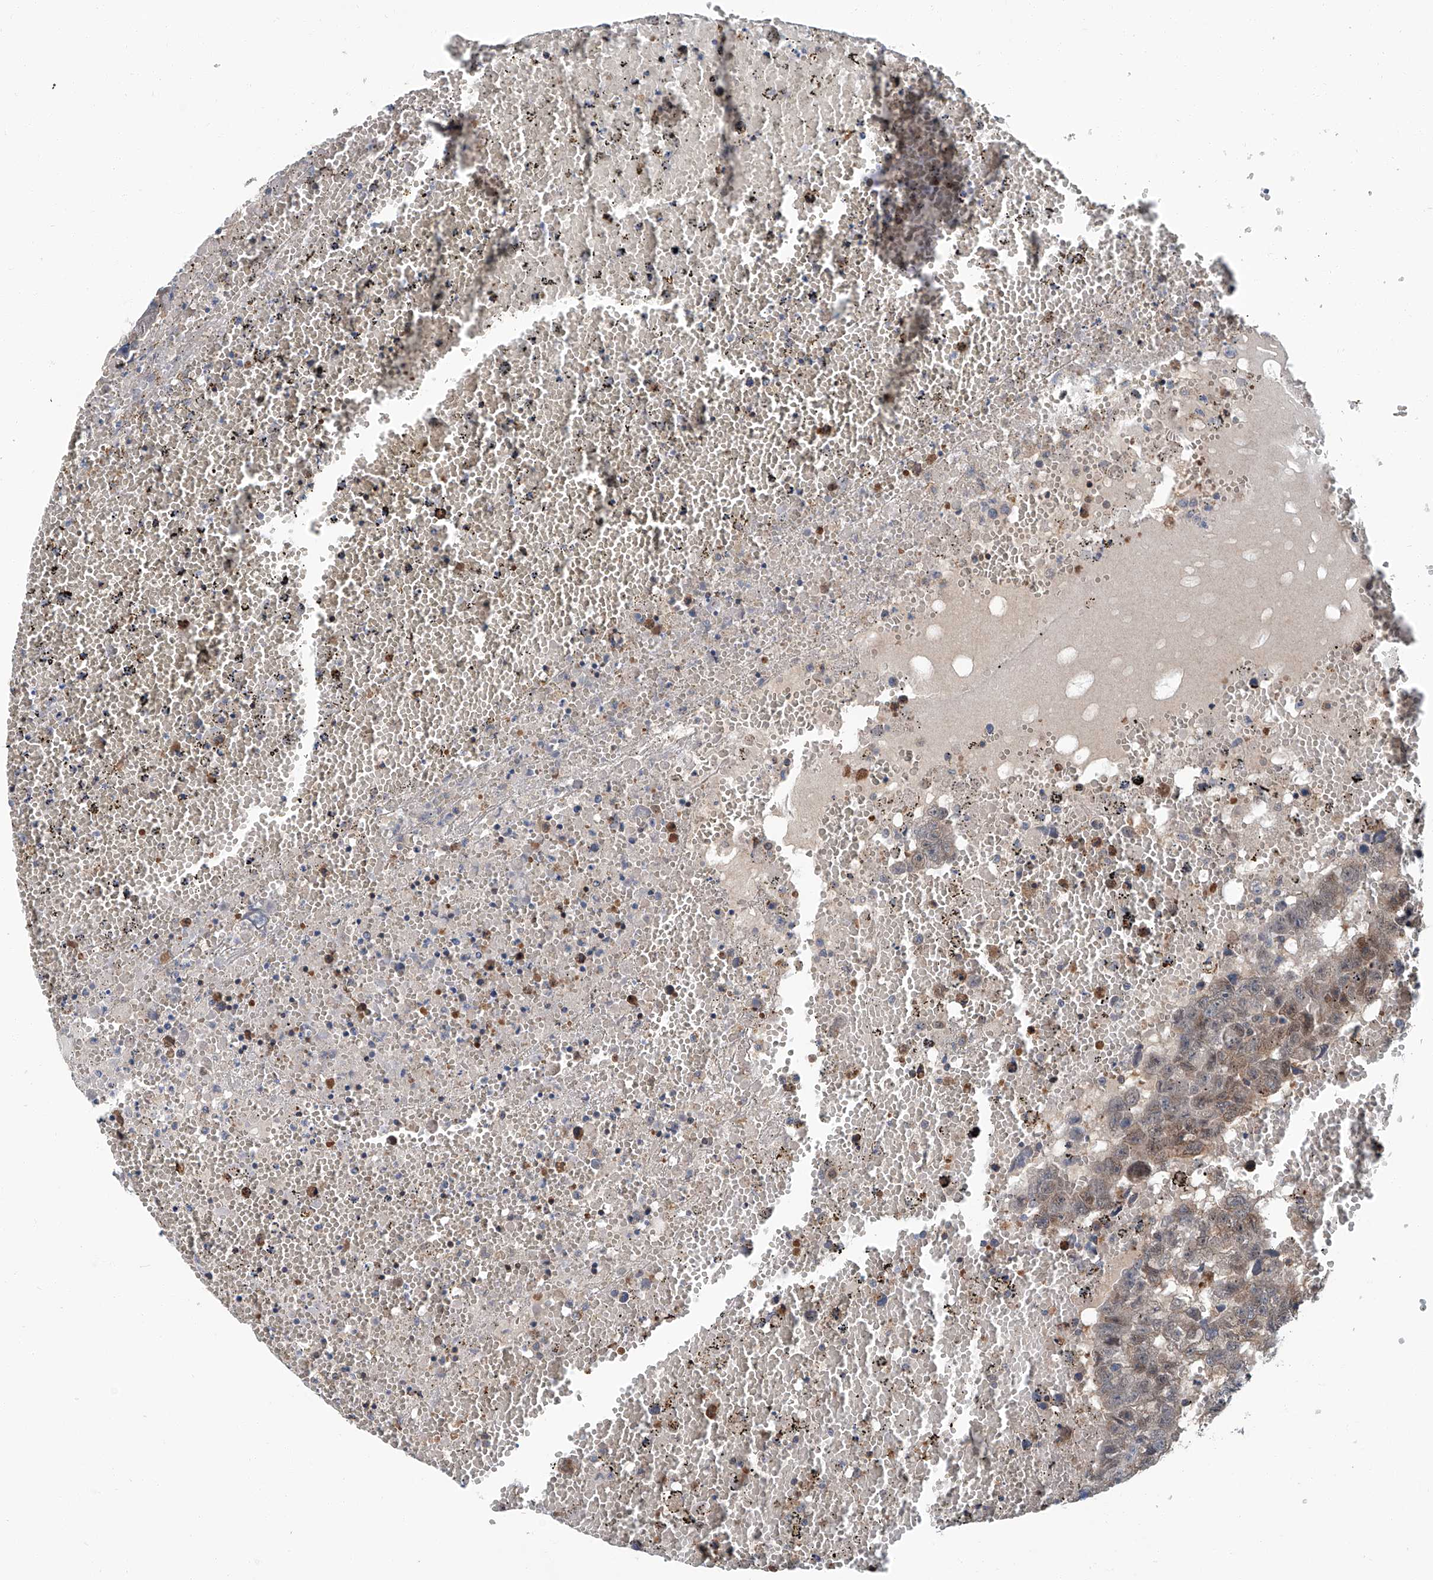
{"staining": {"intensity": "weak", "quantity": "25%-75%", "location": "cytoplasmic/membranous"}, "tissue": "testis cancer", "cell_type": "Tumor cells", "image_type": "cancer", "snomed": [{"axis": "morphology", "description": "Carcinoma, Embryonal, NOS"}, {"axis": "topography", "description": "Testis"}], "caption": "Testis embryonal carcinoma was stained to show a protein in brown. There is low levels of weak cytoplasmic/membranous staining in about 25%-75% of tumor cells.", "gene": "CLK1", "patient": {"sex": "male", "age": 25}}